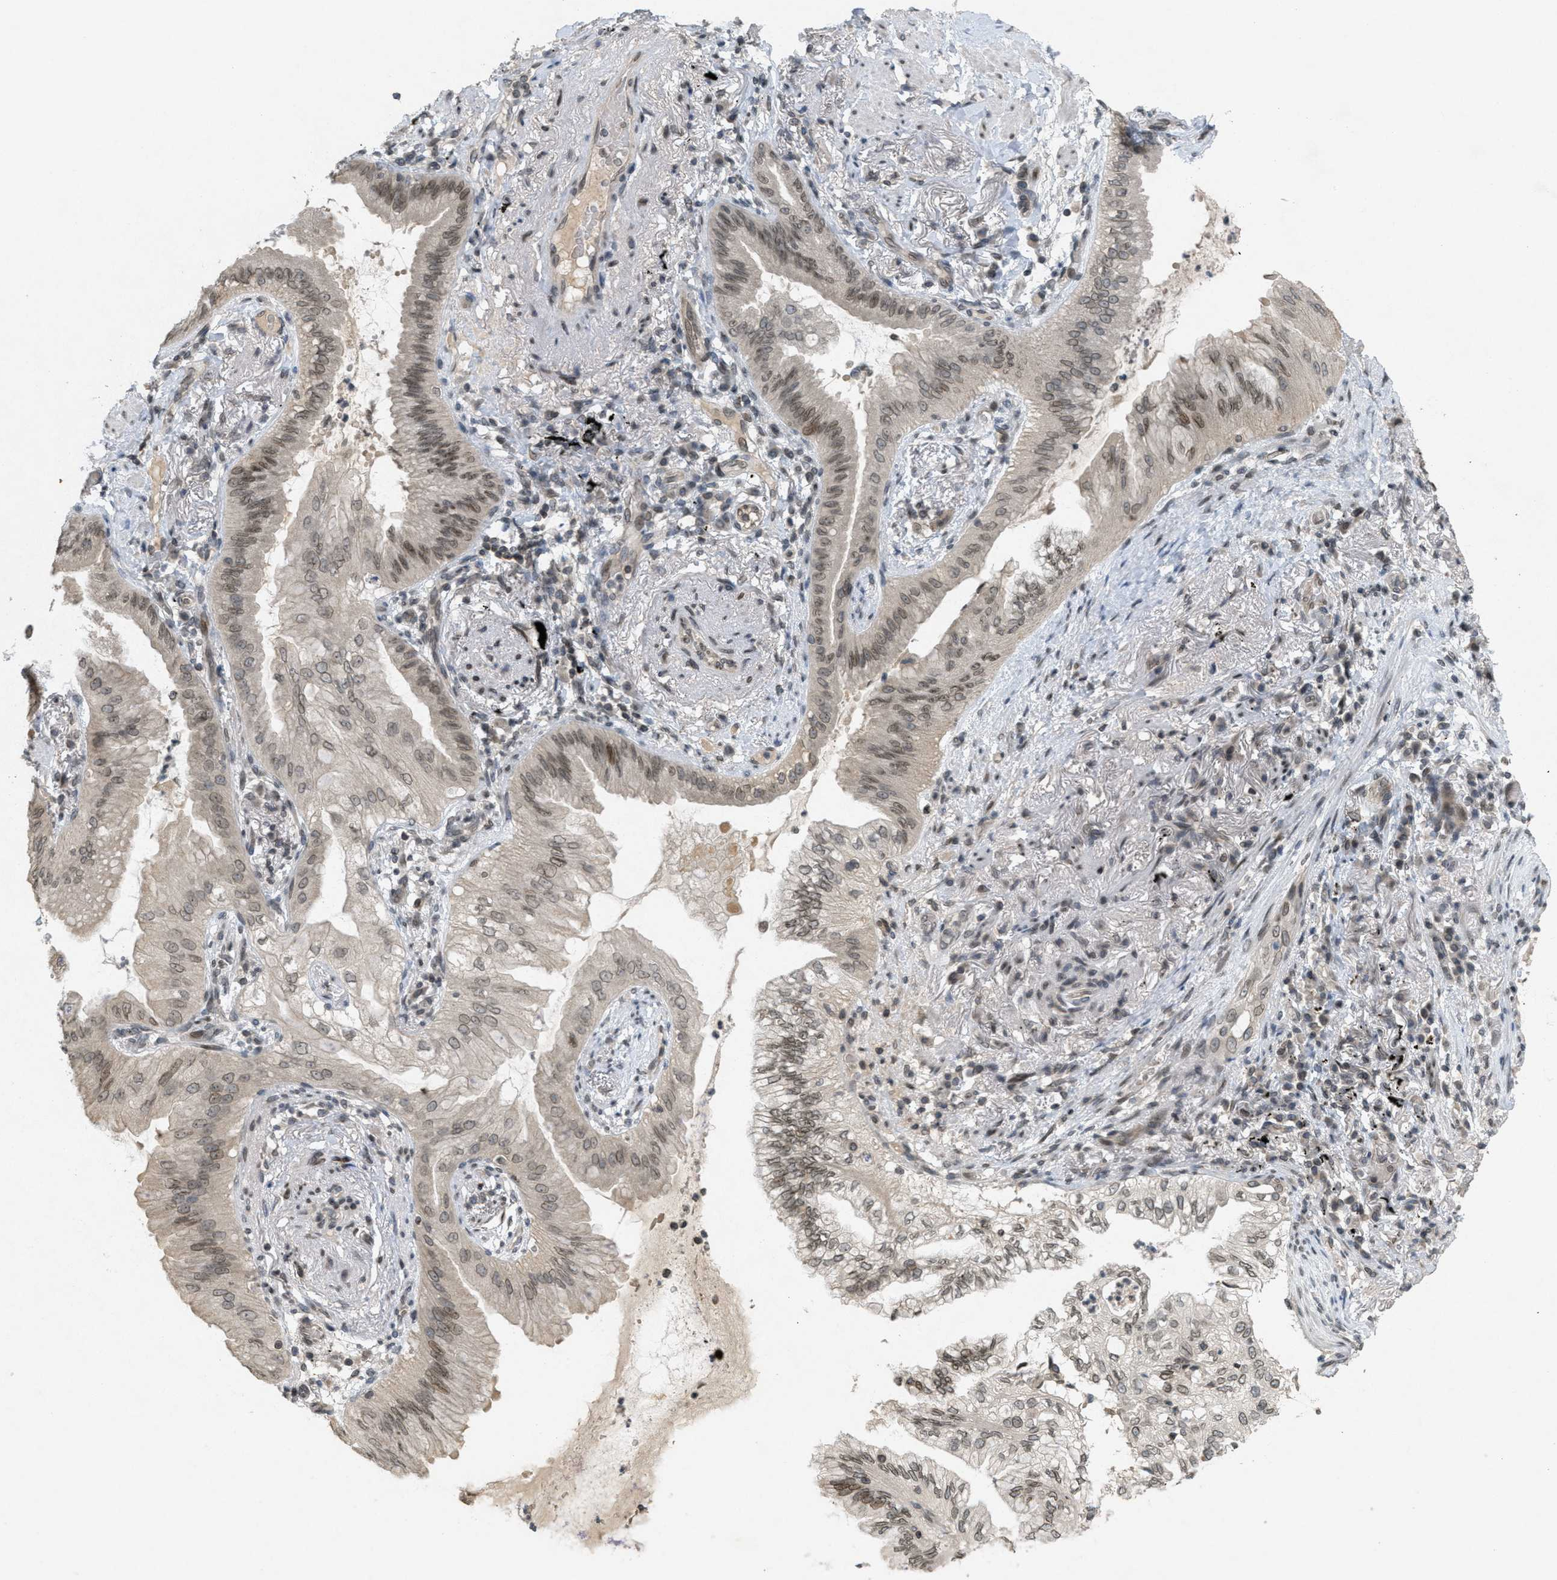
{"staining": {"intensity": "moderate", "quantity": ">75%", "location": "nuclear"}, "tissue": "lung cancer", "cell_type": "Tumor cells", "image_type": "cancer", "snomed": [{"axis": "morphology", "description": "Normal tissue, NOS"}, {"axis": "morphology", "description": "Adenocarcinoma, NOS"}, {"axis": "topography", "description": "Bronchus"}, {"axis": "topography", "description": "Lung"}], "caption": "IHC staining of lung adenocarcinoma, which shows medium levels of moderate nuclear staining in about >75% of tumor cells indicating moderate nuclear protein staining. The staining was performed using DAB (brown) for protein detection and nuclei were counterstained in hematoxylin (blue).", "gene": "ABHD6", "patient": {"sex": "female", "age": 70}}